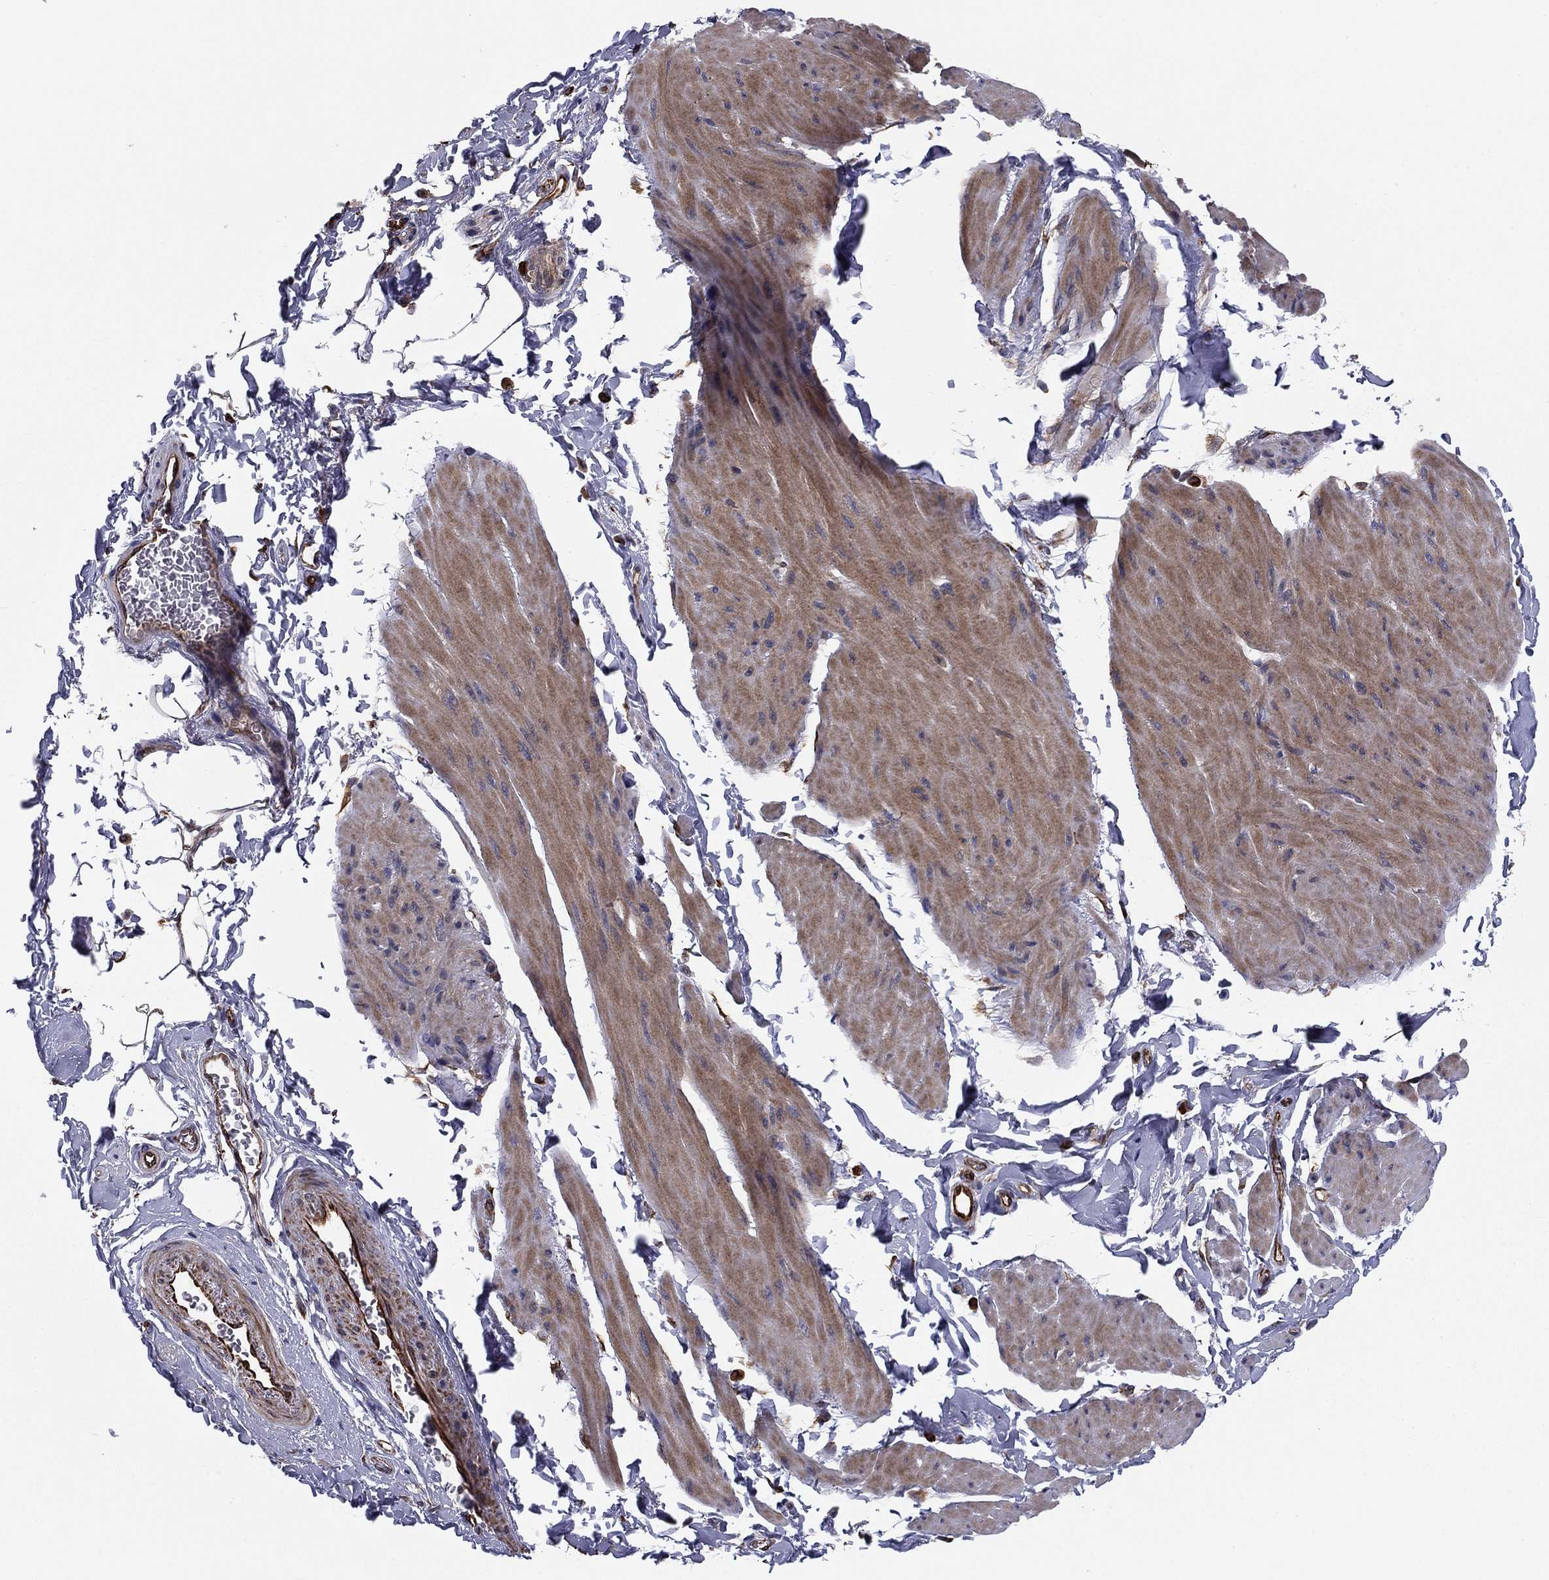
{"staining": {"intensity": "moderate", "quantity": "25%-75%", "location": "cytoplasmic/membranous"}, "tissue": "smooth muscle", "cell_type": "Smooth muscle cells", "image_type": "normal", "snomed": [{"axis": "morphology", "description": "Normal tissue, NOS"}, {"axis": "topography", "description": "Adipose tissue"}, {"axis": "topography", "description": "Smooth muscle"}, {"axis": "topography", "description": "Peripheral nerve tissue"}], "caption": "The histopathology image demonstrates immunohistochemical staining of normal smooth muscle. There is moderate cytoplasmic/membranous expression is present in about 25%-75% of smooth muscle cells. The staining is performed using DAB brown chromogen to label protein expression. The nuclei are counter-stained blue using hematoxylin.", "gene": "CLSTN1", "patient": {"sex": "male", "age": 83}}